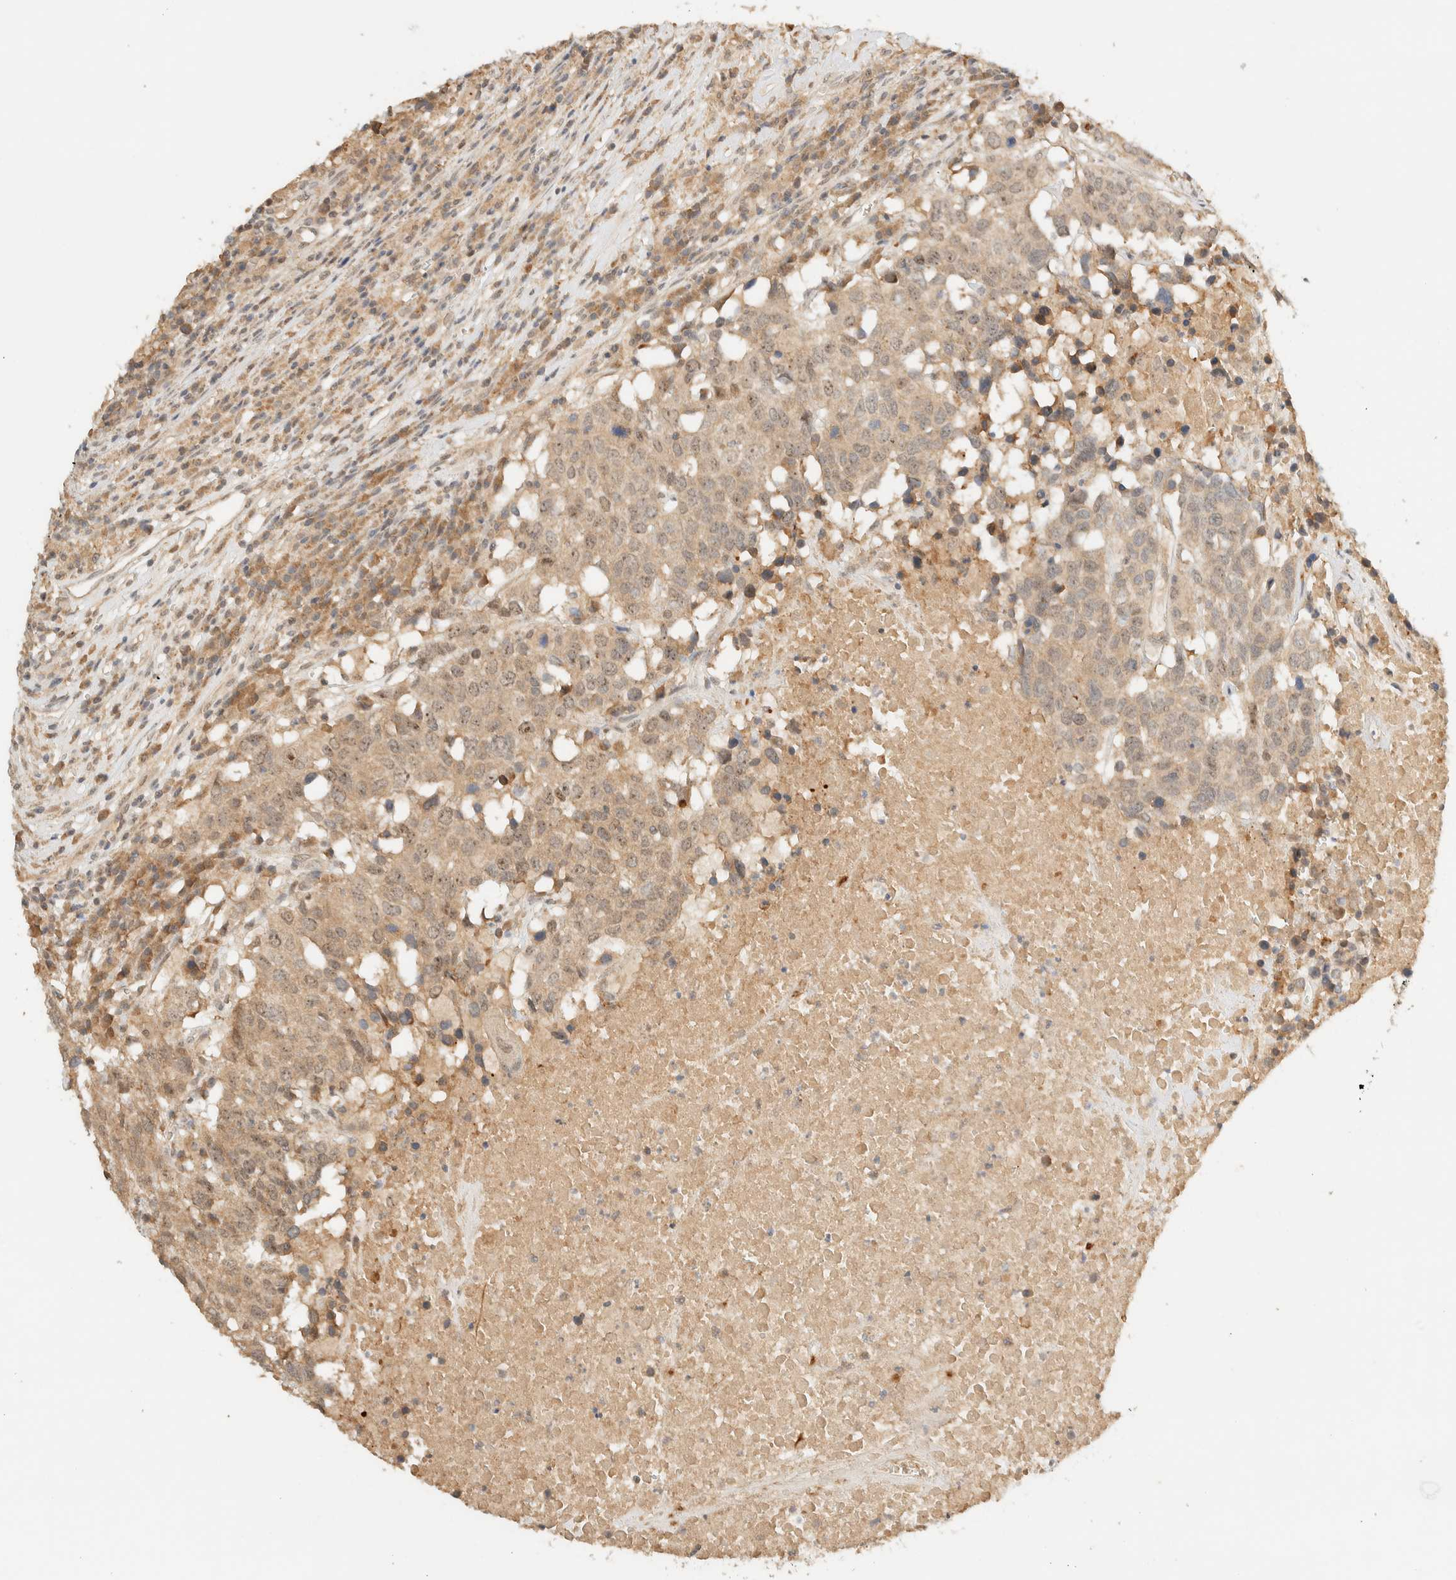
{"staining": {"intensity": "weak", "quantity": ">75%", "location": "cytoplasmic/membranous,nuclear"}, "tissue": "head and neck cancer", "cell_type": "Tumor cells", "image_type": "cancer", "snomed": [{"axis": "morphology", "description": "Squamous cell carcinoma, NOS"}, {"axis": "topography", "description": "Head-Neck"}], "caption": "Immunohistochemical staining of head and neck cancer shows weak cytoplasmic/membranous and nuclear protein positivity in about >75% of tumor cells.", "gene": "ZBTB34", "patient": {"sex": "male", "age": 66}}